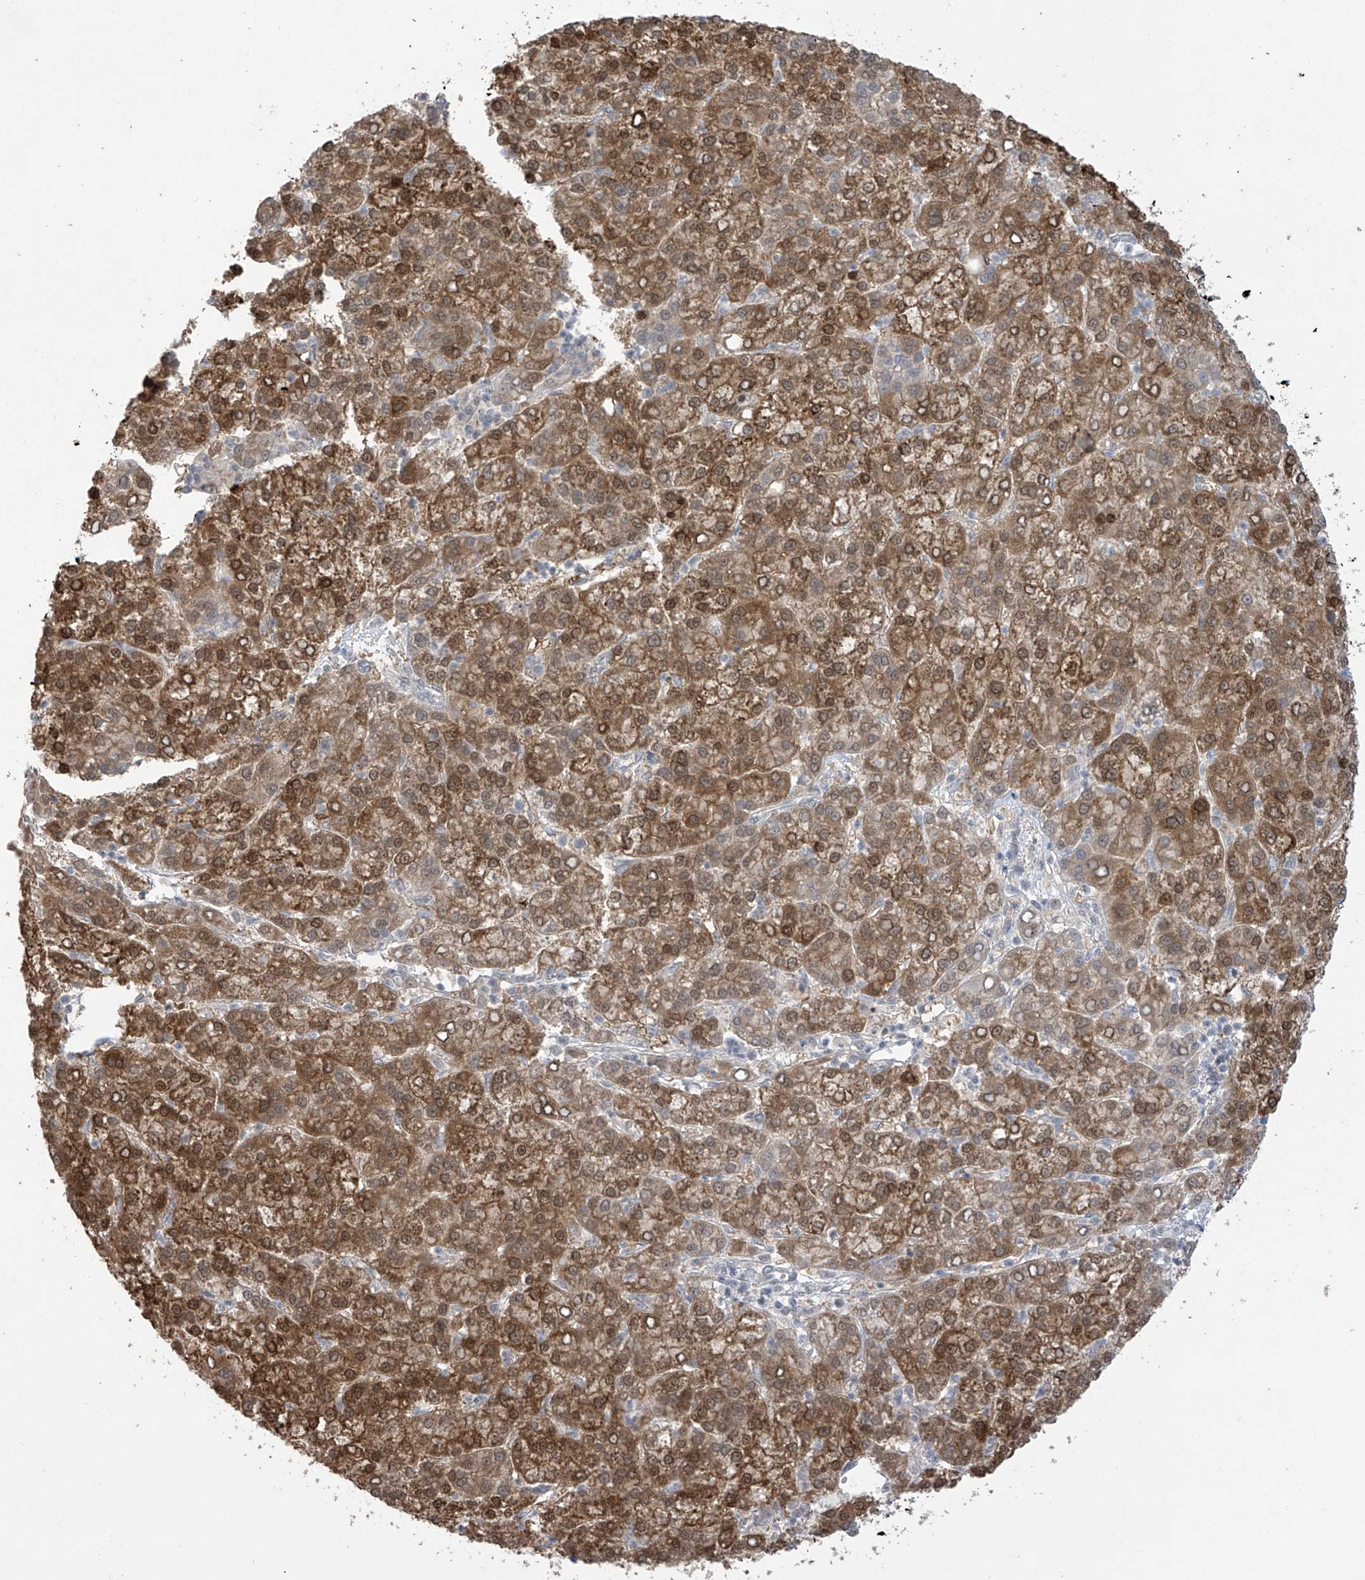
{"staining": {"intensity": "moderate", "quantity": ">75%", "location": "cytoplasmic/membranous"}, "tissue": "liver cancer", "cell_type": "Tumor cells", "image_type": "cancer", "snomed": [{"axis": "morphology", "description": "Carcinoma, Hepatocellular, NOS"}, {"axis": "topography", "description": "Liver"}], "caption": "The immunohistochemical stain labels moderate cytoplasmic/membranous positivity in tumor cells of liver hepatocellular carcinoma tissue.", "gene": "OGT", "patient": {"sex": "female", "age": 58}}